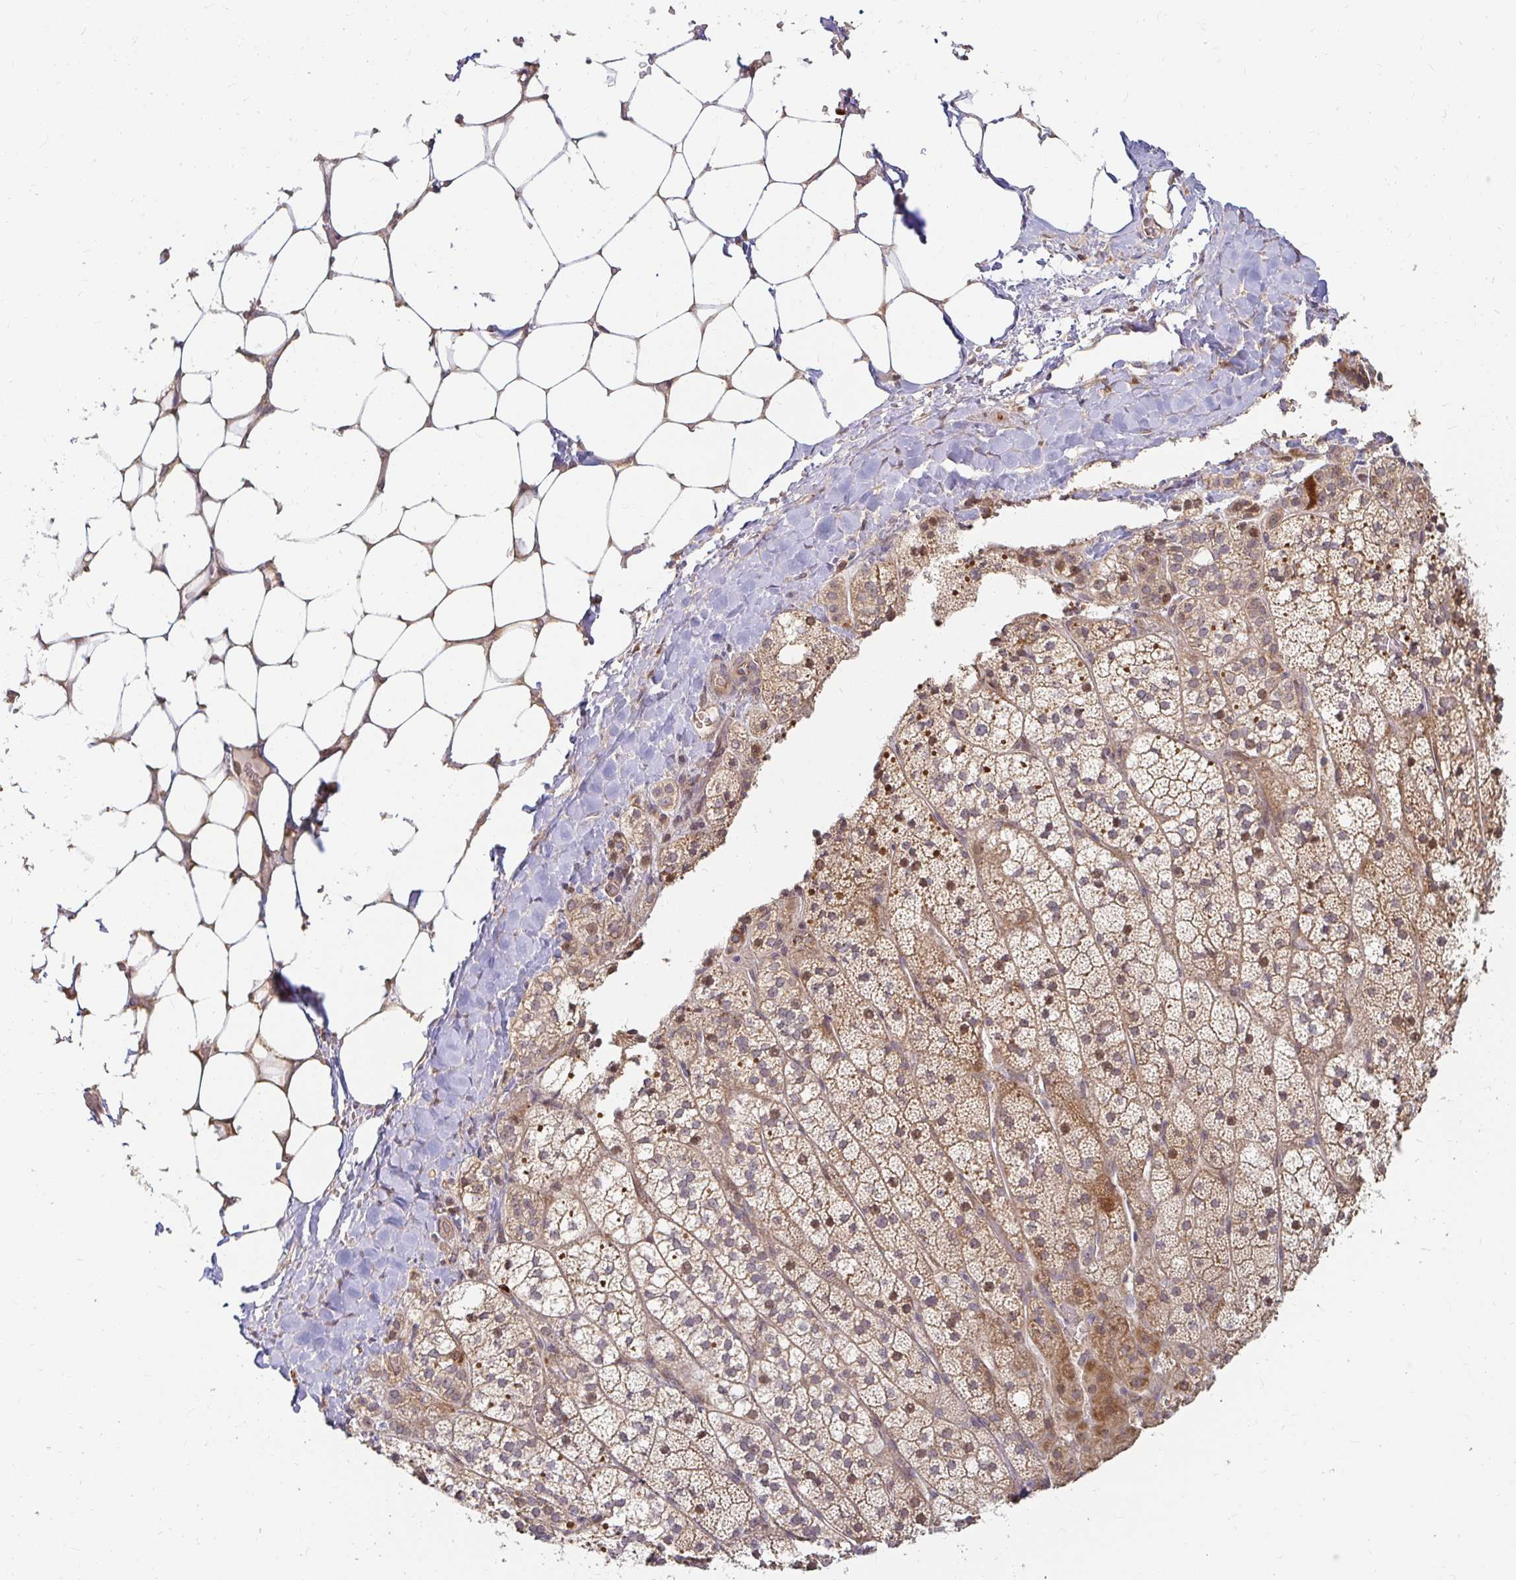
{"staining": {"intensity": "moderate", "quantity": "25%-75%", "location": "cytoplasmic/membranous"}, "tissue": "adrenal gland", "cell_type": "Glandular cells", "image_type": "normal", "snomed": [{"axis": "morphology", "description": "Normal tissue, NOS"}, {"axis": "topography", "description": "Adrenal gland"}], "caption": "Adrenal gland stained with immunohistochemistry (IHC) reveals moderate cytoplasmic/membranous positivity in approximately 25%-75% of glandular cells.", "gene": "CAST", "patient": {"sex": "male", "age": 53}}